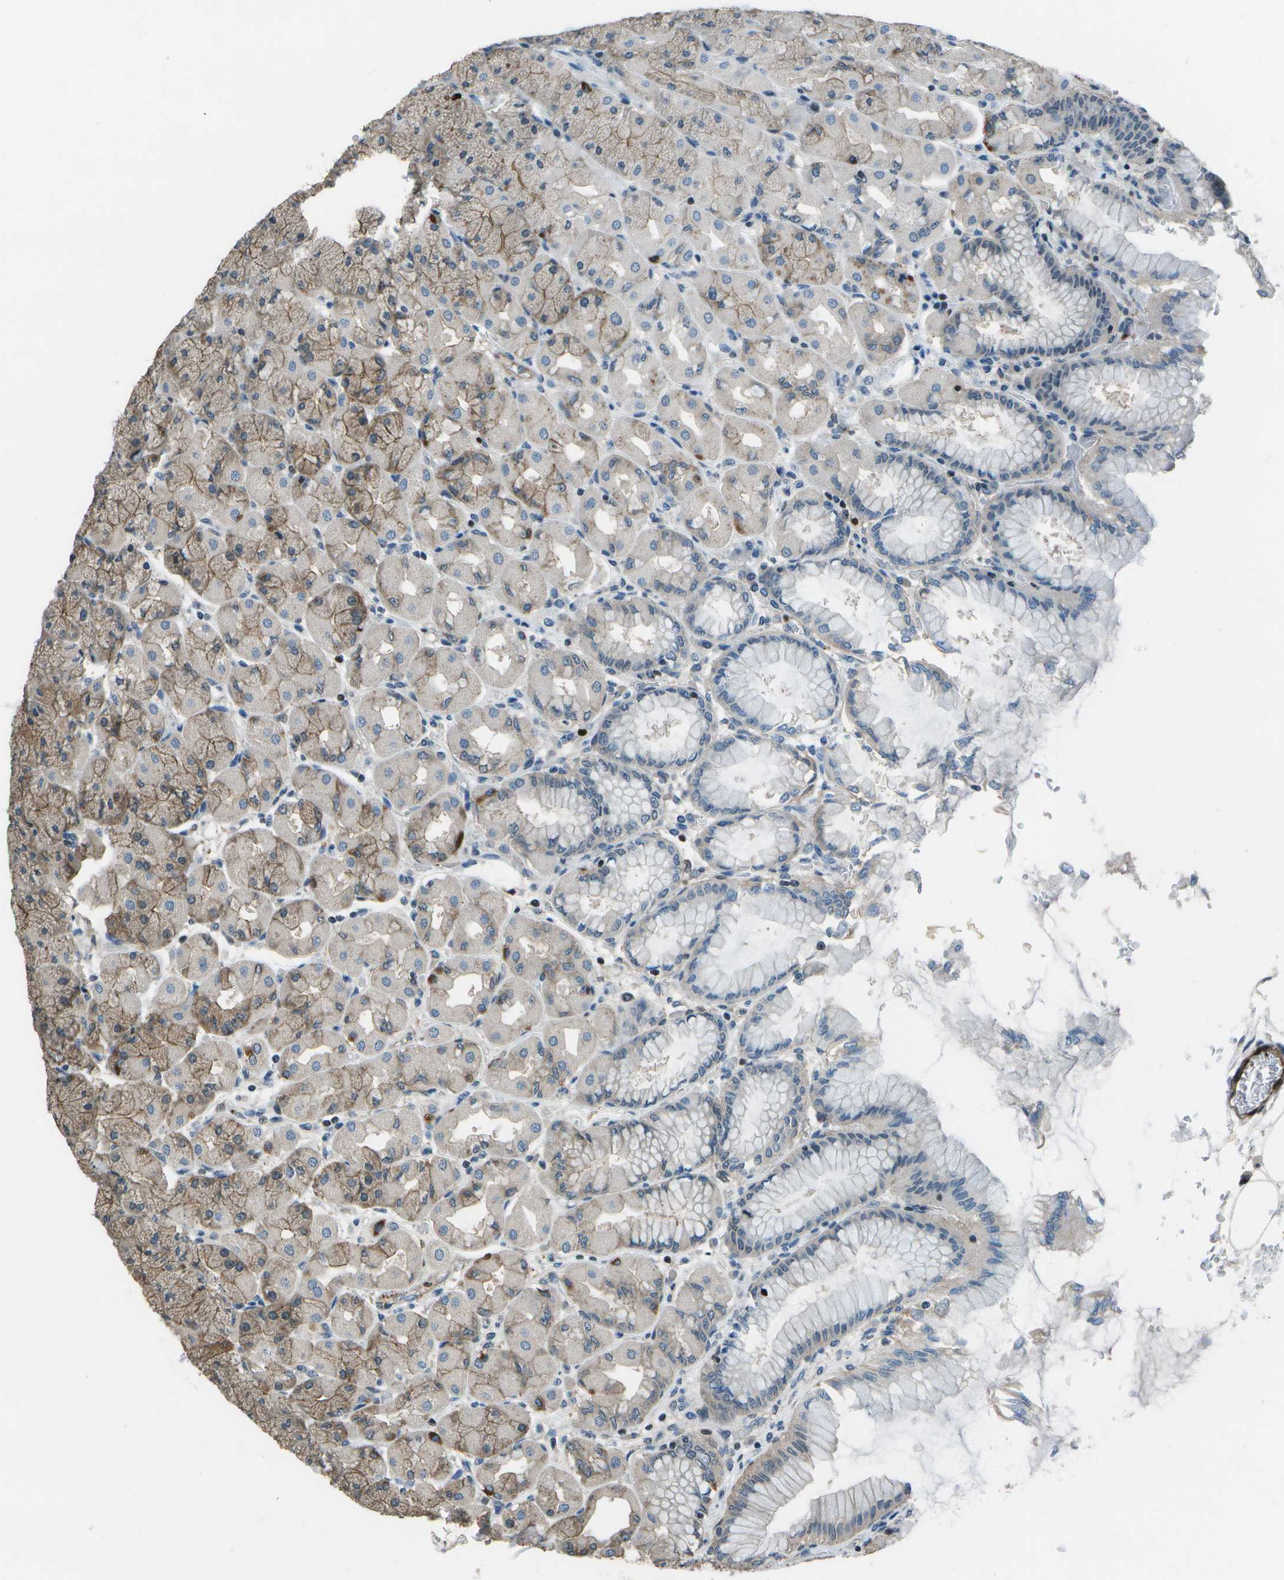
{"staining": {"intensity": "moderate", "quantity": "25%-75%", "location": "cytoplasmic/membranous"}, "tissue": "stomach", "cell_type": "Glandular cells", "image_type": "normal", "snomed": [{"axis": "morphology", "description": "Normal tissue, NOS"}, {"axis": "topography", "description": "Stomach, upper"}], "caption": "Immunohistochemical staining of unremarkable human stomach reveals medium levels of moderate cytoplasmic/membranous staining in about 25%-75% of glandular cells.", "gene": "PDLIM1", "patient": {"sex": "female", "age": 56}}